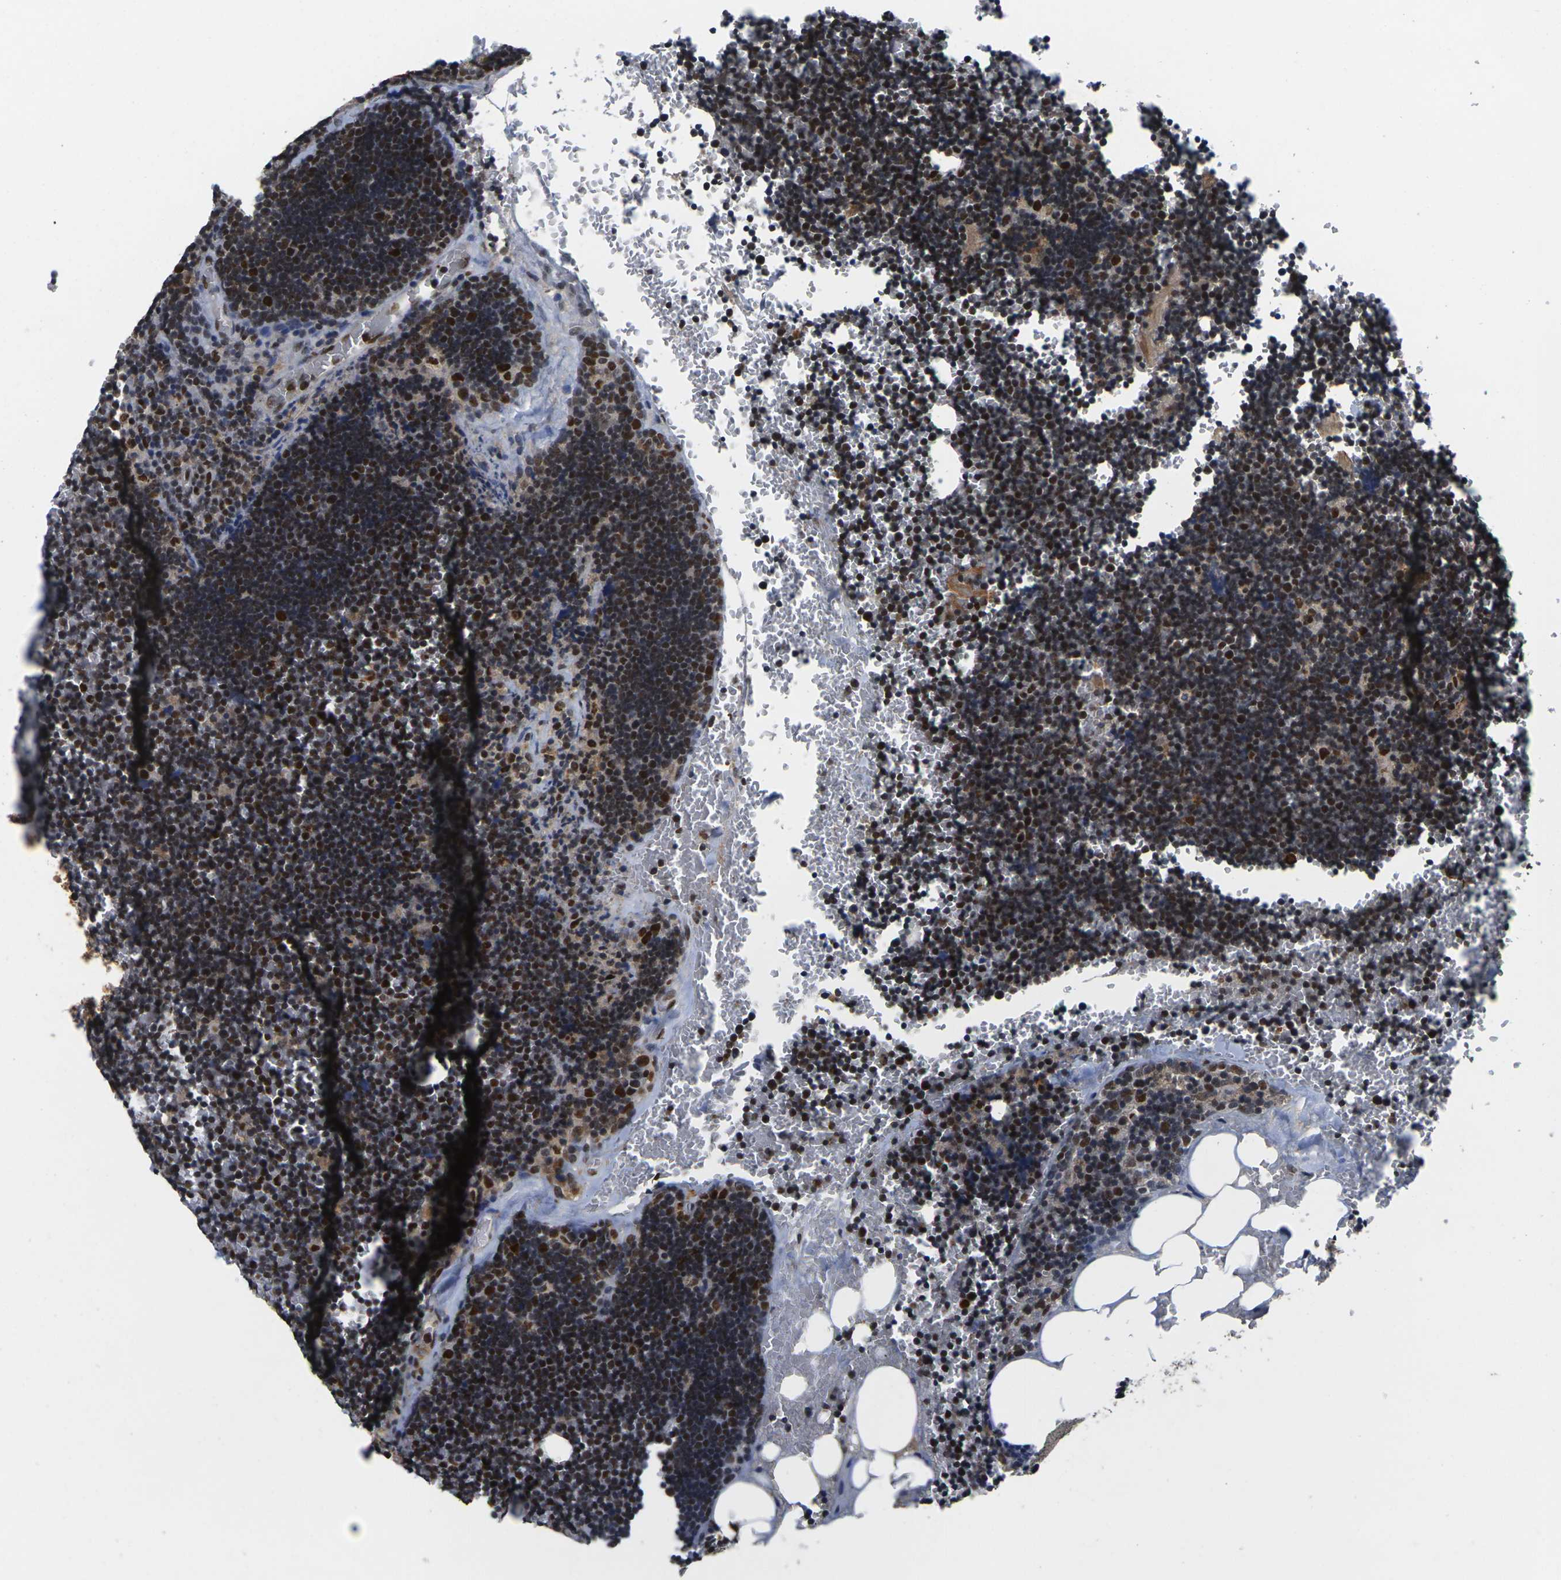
{"staining": {"intensity": "strong", "quantity": ">75%", "location": "nuclear"}, "tissue": "lymph node", "cell_type": "Germinal center cells", "image_type": "normal", "snomed": [{"axis": "morphology", "description": "Normal tissue, NOS"}, {"axis": "topography", "description": "Lymph node"}], "caption": "A brown stain labels strong nuclear positivity of a protein in germinal center cells of unremarkable human lymph node. (Brightfield microscopy of DAB IHC at high magnification).", "gene": "GTF2E1", "patient": {"sex": "male", "age": 33}}